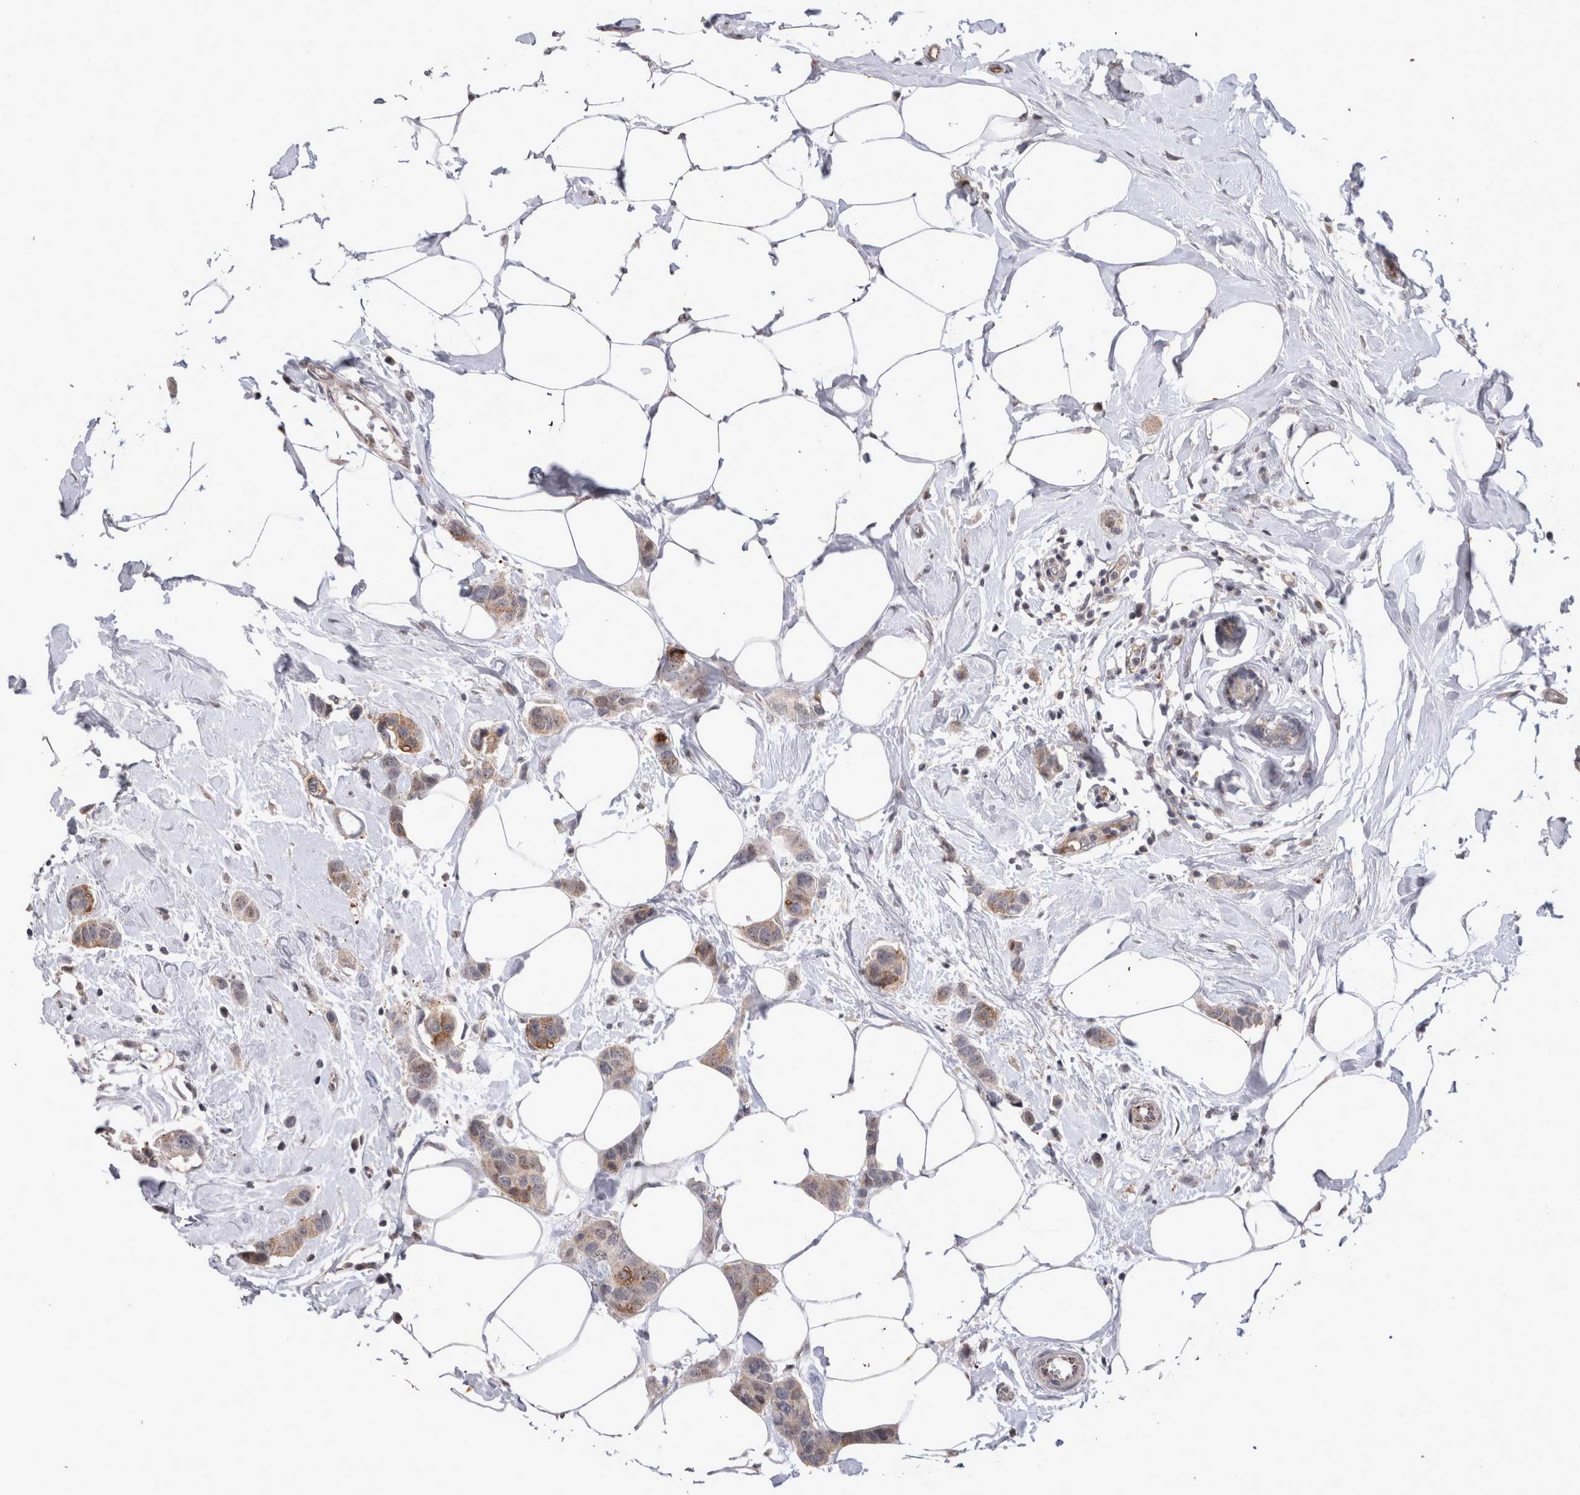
{"staining": {"intensity": "moderate", "quantity": ">75%", "location": "cytoplasmic/membranous,nuclear"}, "tissue": "breast cancer", "cell_type": "Tumor cells", "image_type": "cancer", "snomed": [{"axis": "morphology", "description": "Normal tissue, NOS"}, {"axis": "morphology", "description": "Duct carcinoma"}, {"axis": "topography", "description": "Breast"}], "caption": "Immunohistochemistry (IHC) (DAB (3,3'-diaminobenzidine)) staining of human invasive ductal carcinoma (breast) shows moderate cytoplasmic/membranous and nuclear protein positivity in approximately >75% of tumor cells.", "gene": "STK11", "patient": {"sex": "female", "age": 50}}